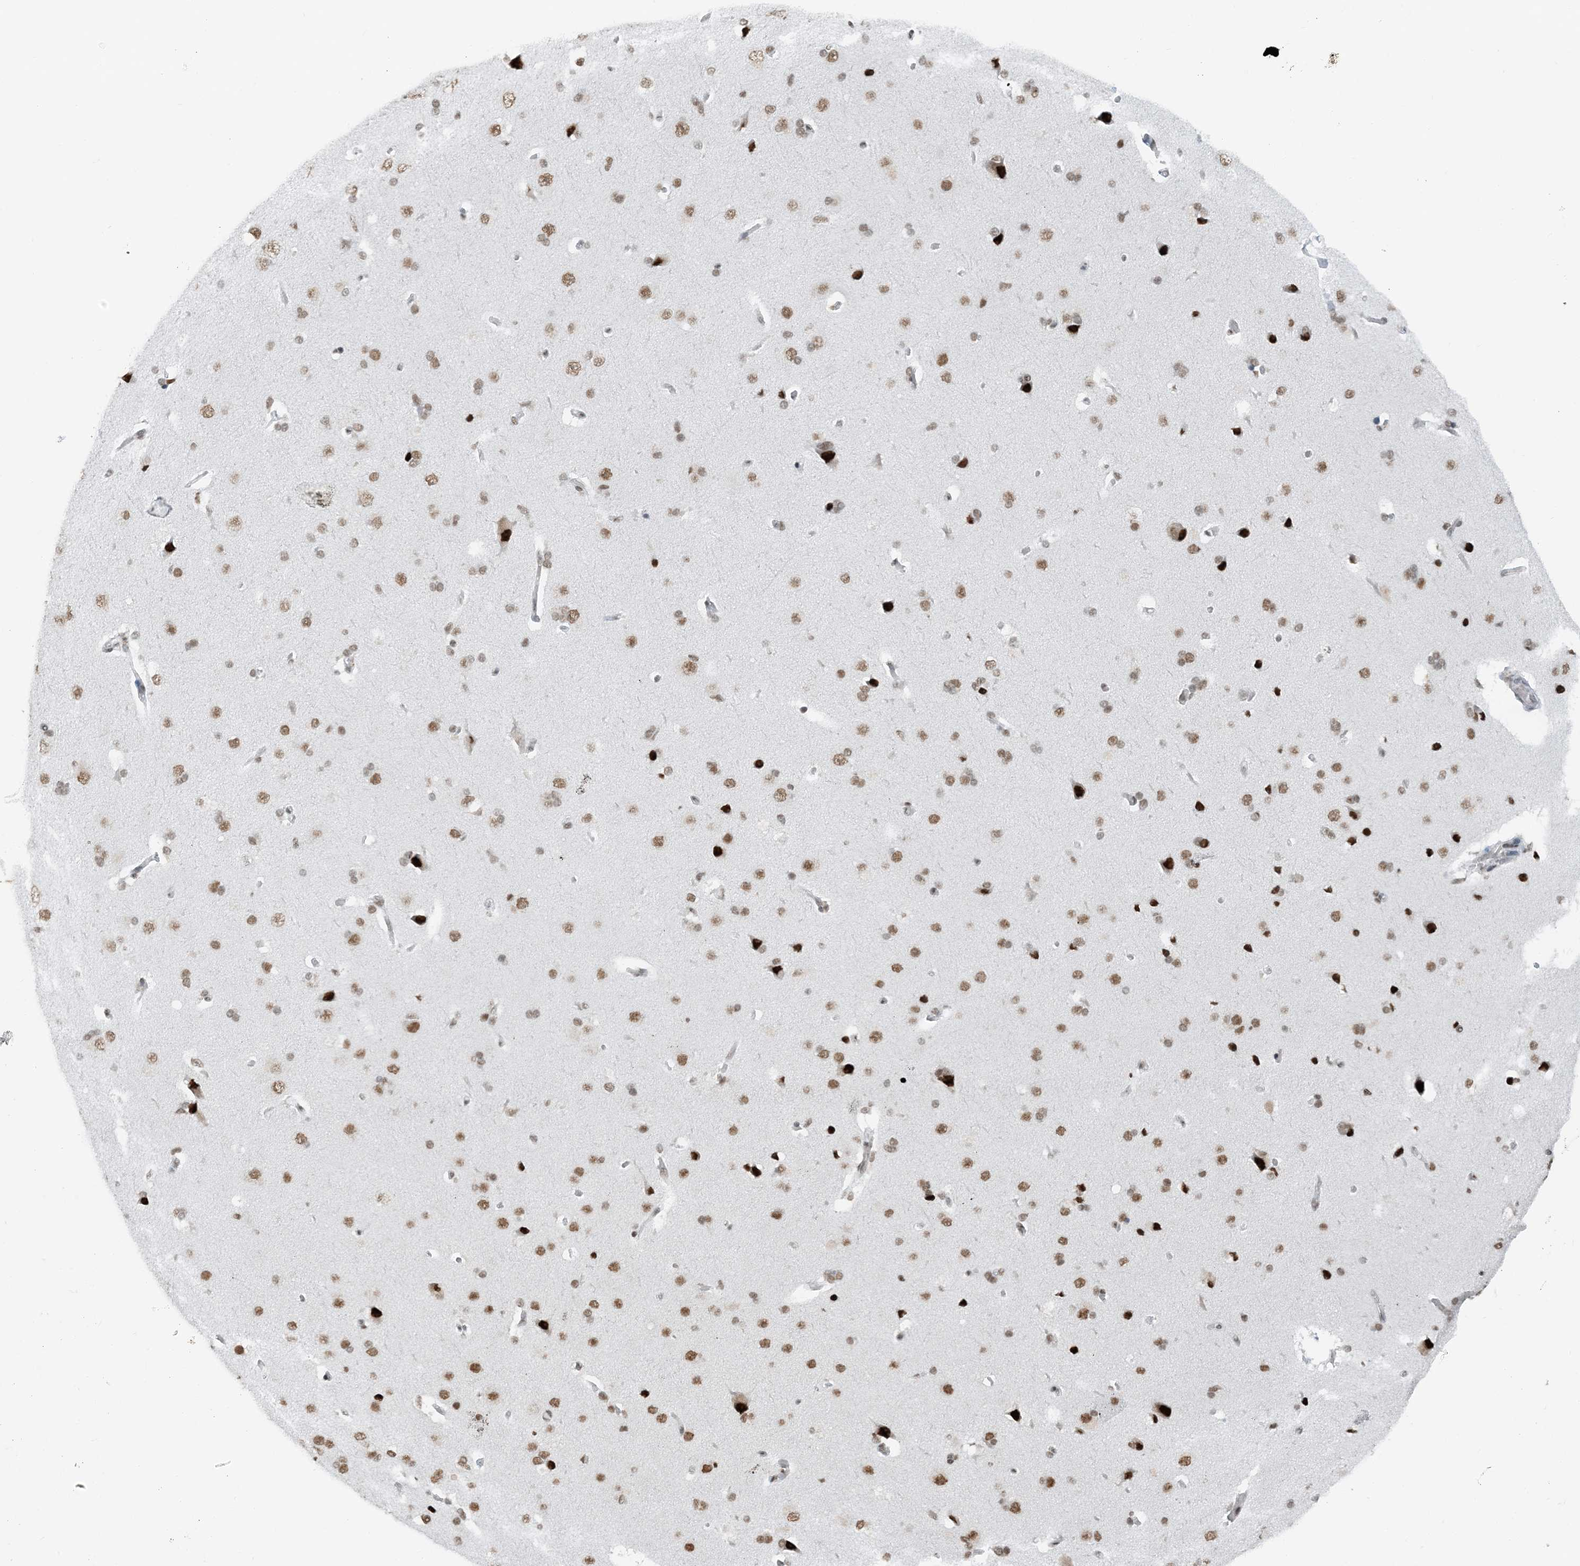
{"staining": {"intensity": "negative", "quantity": "none", "location": "none"}, "tissue": "cerebral cortex", "cell_type": "Endothelial cells", "image_type": "normal", "snomed": [{"axis": "morphology", "description": "Normal tissue, NOS"}, {"axis": "topography", "description": "Cerebral cortex"}], "caption": "The immunohistochemistry image has no significant positivity in endothelial cells of cerebral cortex.", "gene": "ZNF500", "patient": {"sex": "male", "age": 62}}